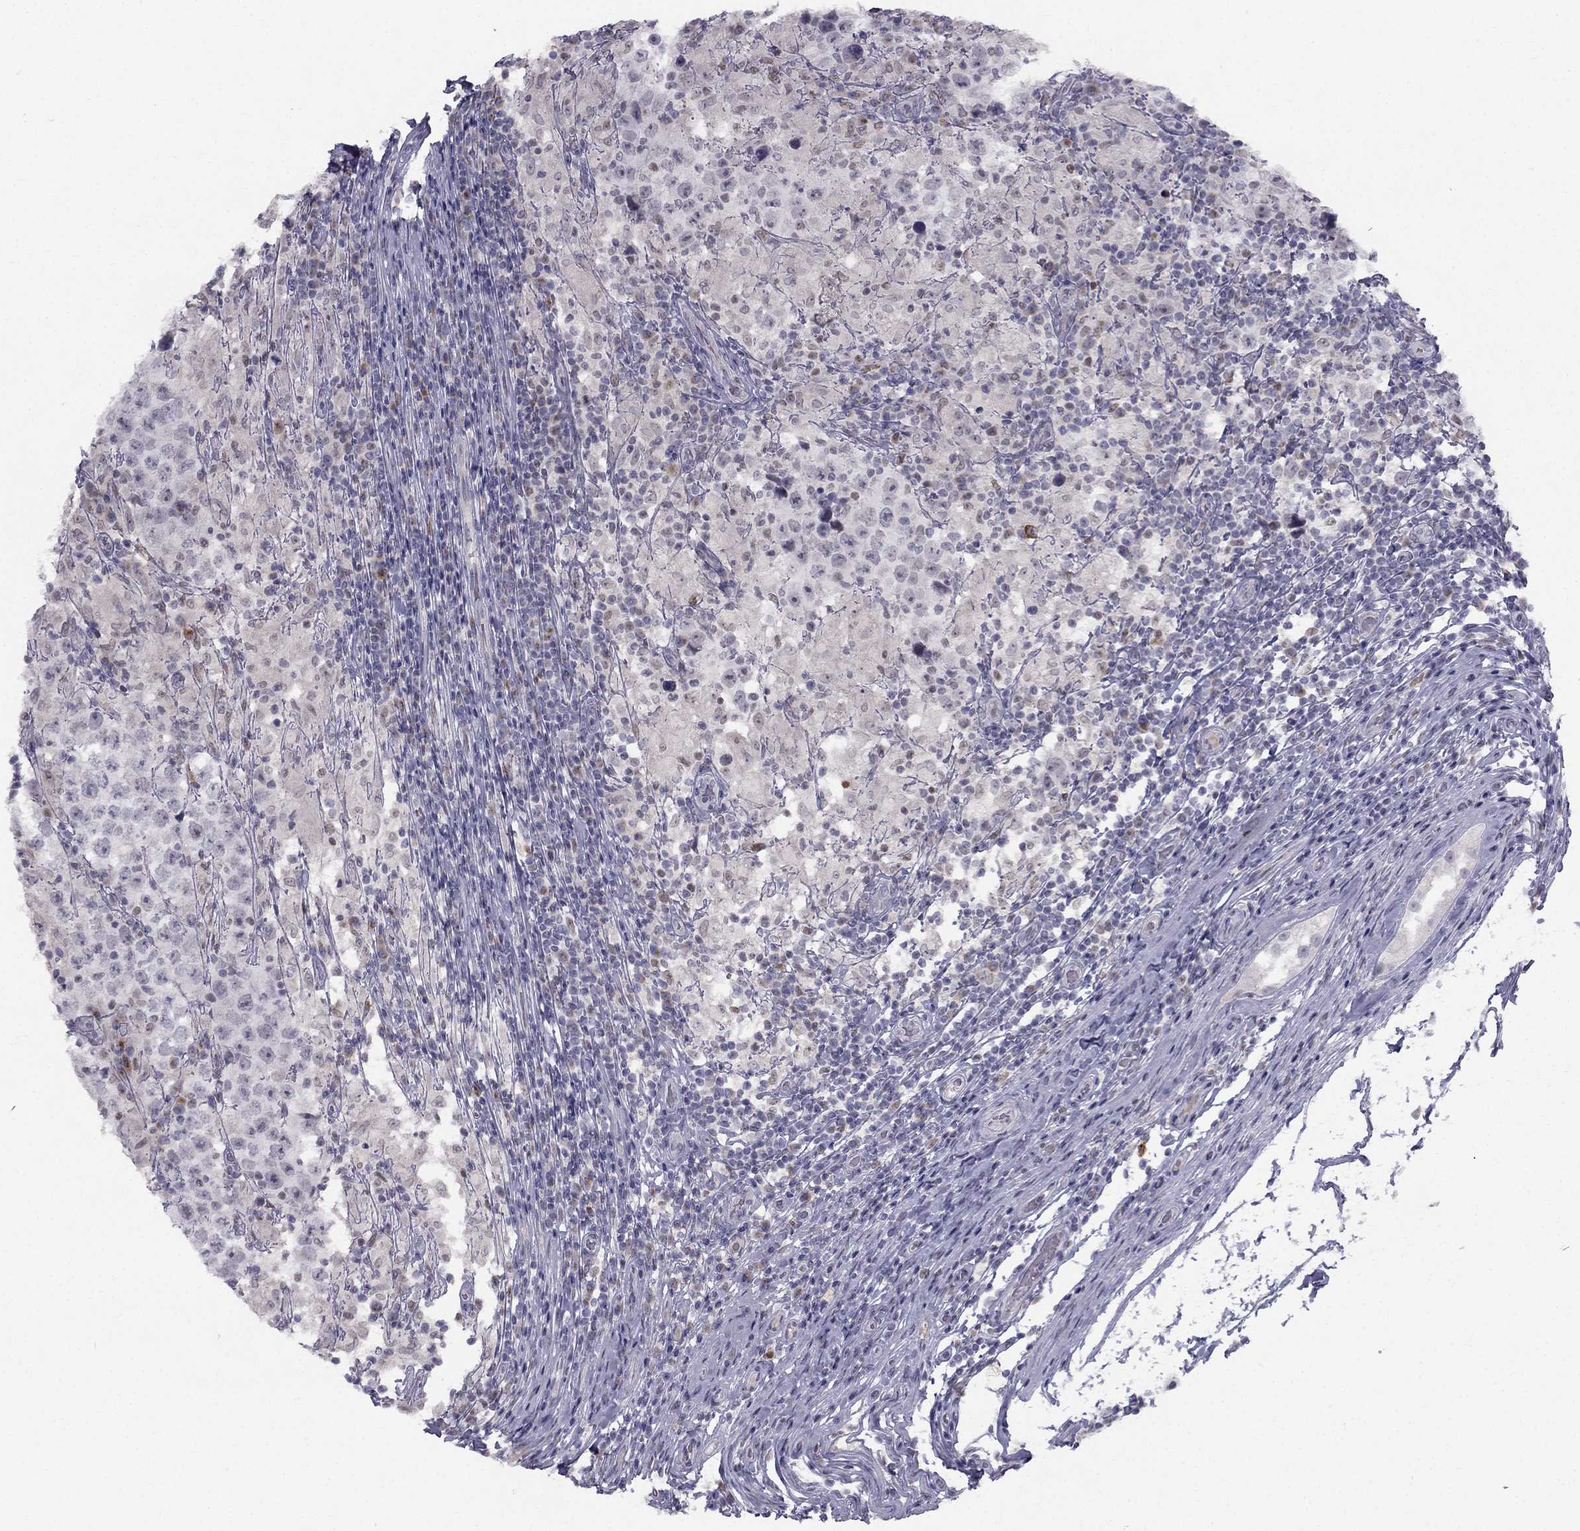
{"staining": {"intensity": "negative", "quantity": "none", "location": "none"}, "tissue": "testis cancer", "cell_type": "Tumor cells", "image_type": "cancer", "snomed": [{"axis": "morphology", "description": "Seminoma, NOS"}, {"axis": "morphology", "description": "Carcinoma, Embryonal, NOS"}, {"axis": "topography", "description": "Testis"}], "caption": "Immunohistochemistry of human testis cancer shows no positivity in tumor cells. The staining was performed using DAB (3,3'-diaminobenzidine) to visualize the protein expression in brown, while the nuclei were stained in blue with hematoxylin (Magnification: 20x).", "gene": "TRPS1", "patient": {"sex": "male", "age": 41}}